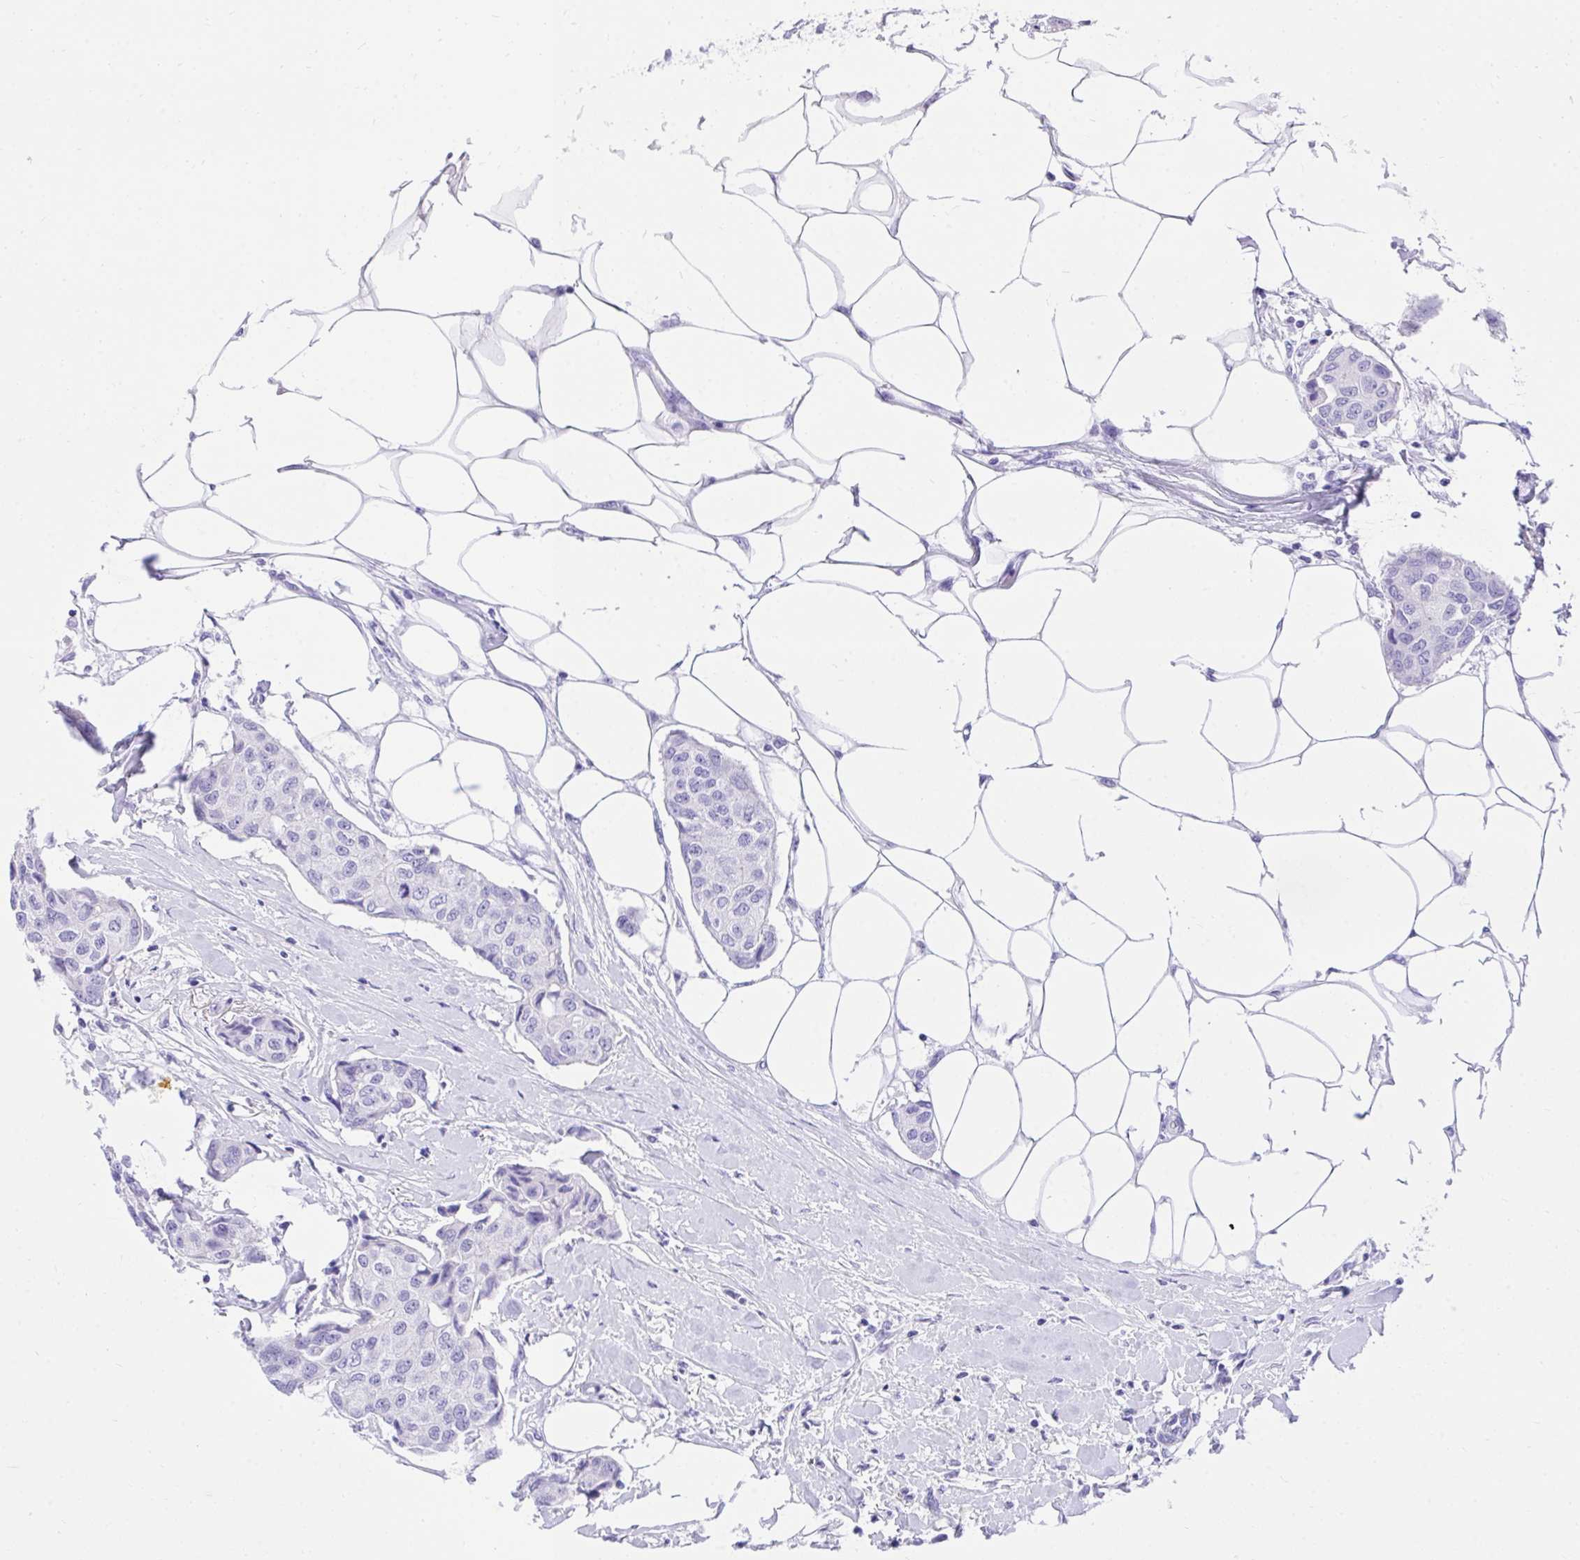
{"staining": {"intensity": "negative", "quantity": "none", "location": "none"}, "tissue": "breast cancer", "cell_type": "Tumor cells", "image_type": "cancer", "snomed": [{"axis": "morphology", "description": "Duct carcinoma"}, {"axis": "topography", "description": "Breast"}, {"axis": "topography", "description": "Lymph node"}], "caption": "DAB immunohistochemical staining of human breast intraductal carcinoma demonstrates no significant expression in tumor cells. (Immunohistochemistry, brightfield microscopy, high magnification).", "gene": "KCNN4", "patient": {"sex": "female", "age": 80}}